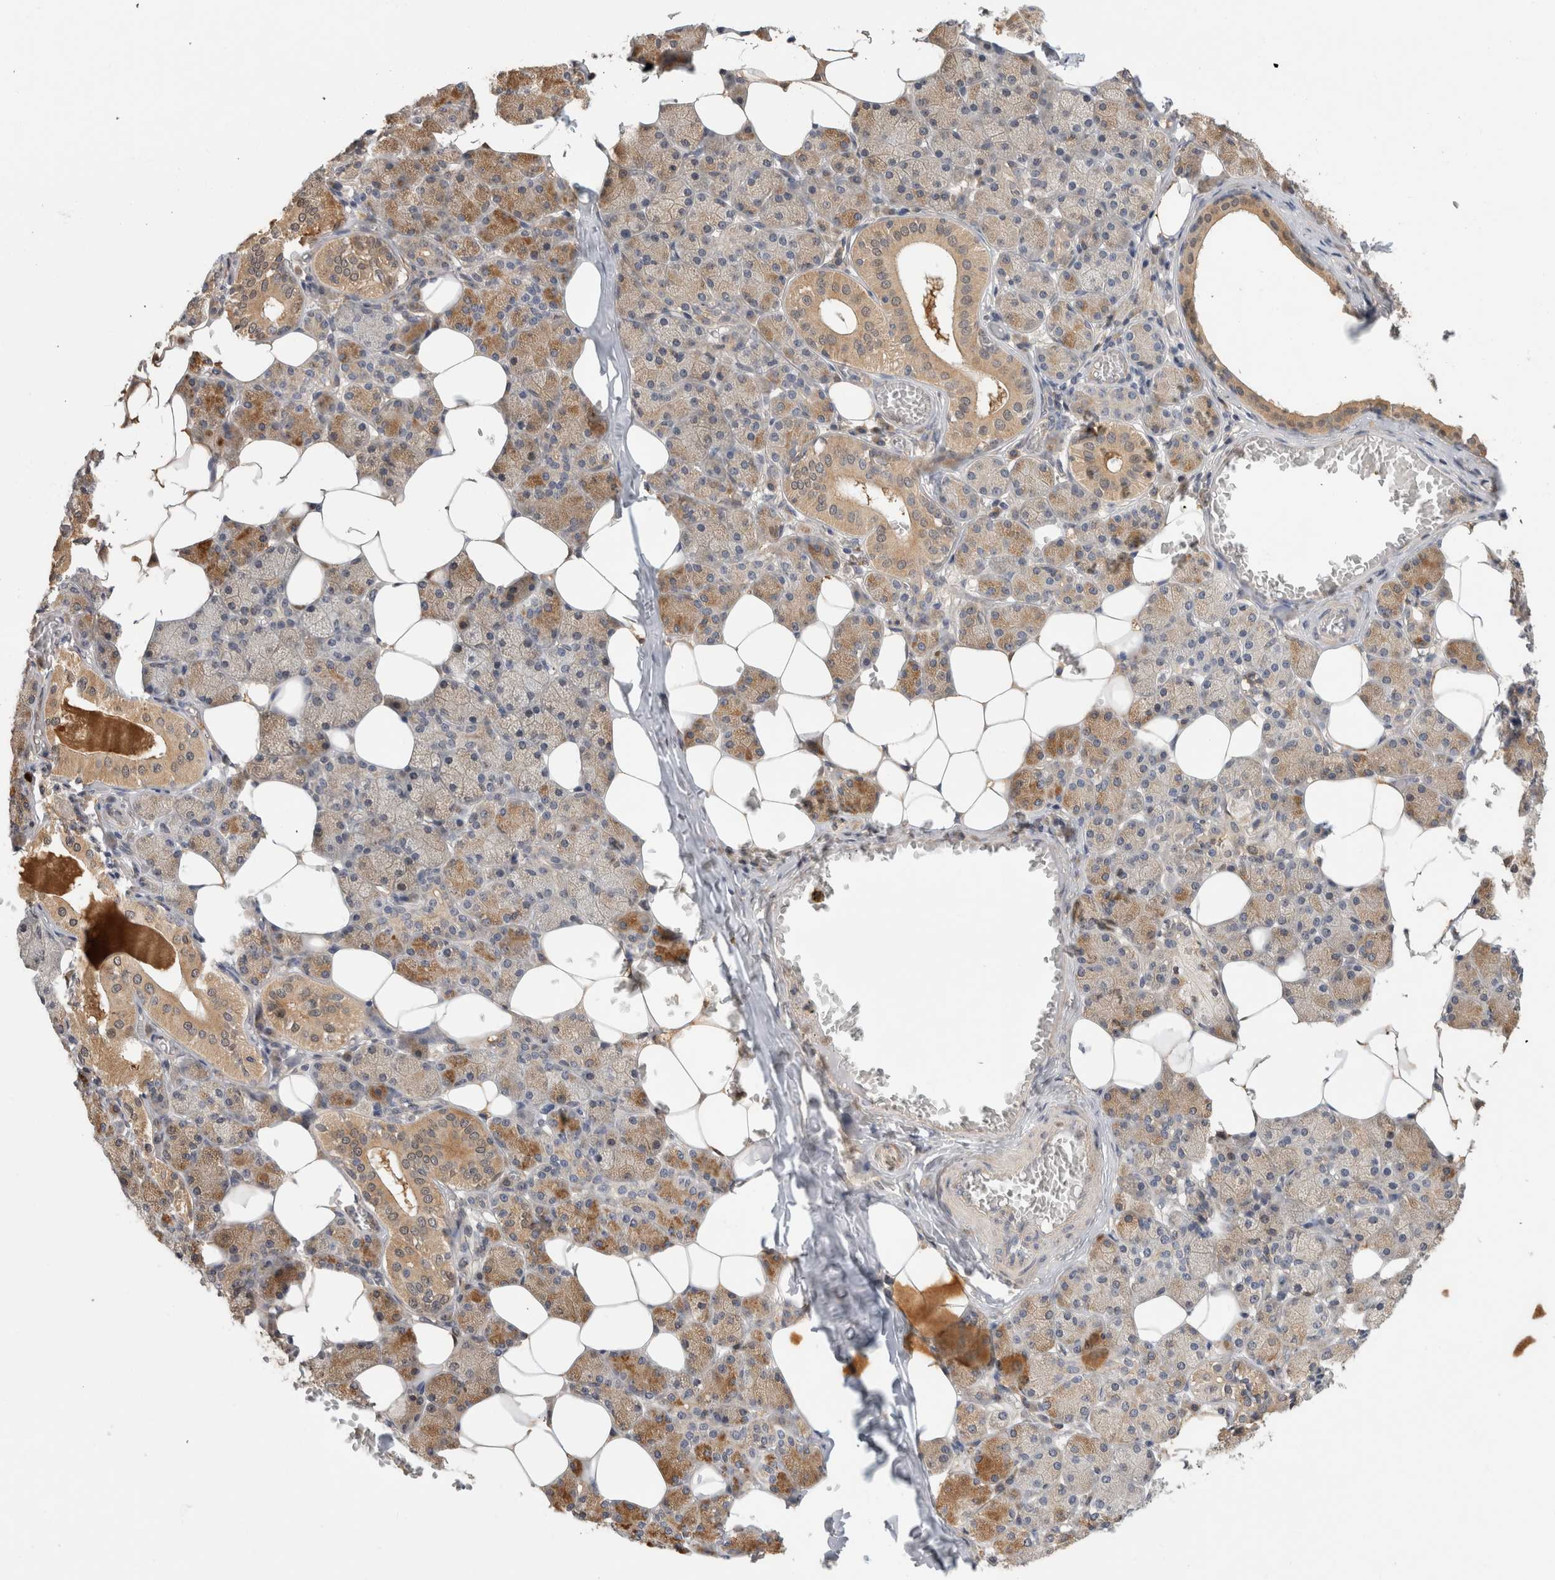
{"staining": {"intensity": "moderate", "quantity": "25%-75%", "location": "cytoplasmic/membranous"}, "tissue": "salivary gland", "cell_type": "Glandular cells", "image_type": "normal", "snomed": [{"axis": "morphology", "description": "Normal tissue, NOS"}, {"axis": "topography", "description": "Salivary gland"}], "caption": "IHC of normal salivary gland displays medium levels of moderate cytoplasmic/membranous staining in approximately 25%-75% of glandular cells. The staining was performed using DAB (3,3'-diaminobenzidine), with brown indicating positive protein expression. Nuclei are stained blue with hematoxylin.", "gene": "PGM1", "patient": {"sex": "female", "age": 33}}